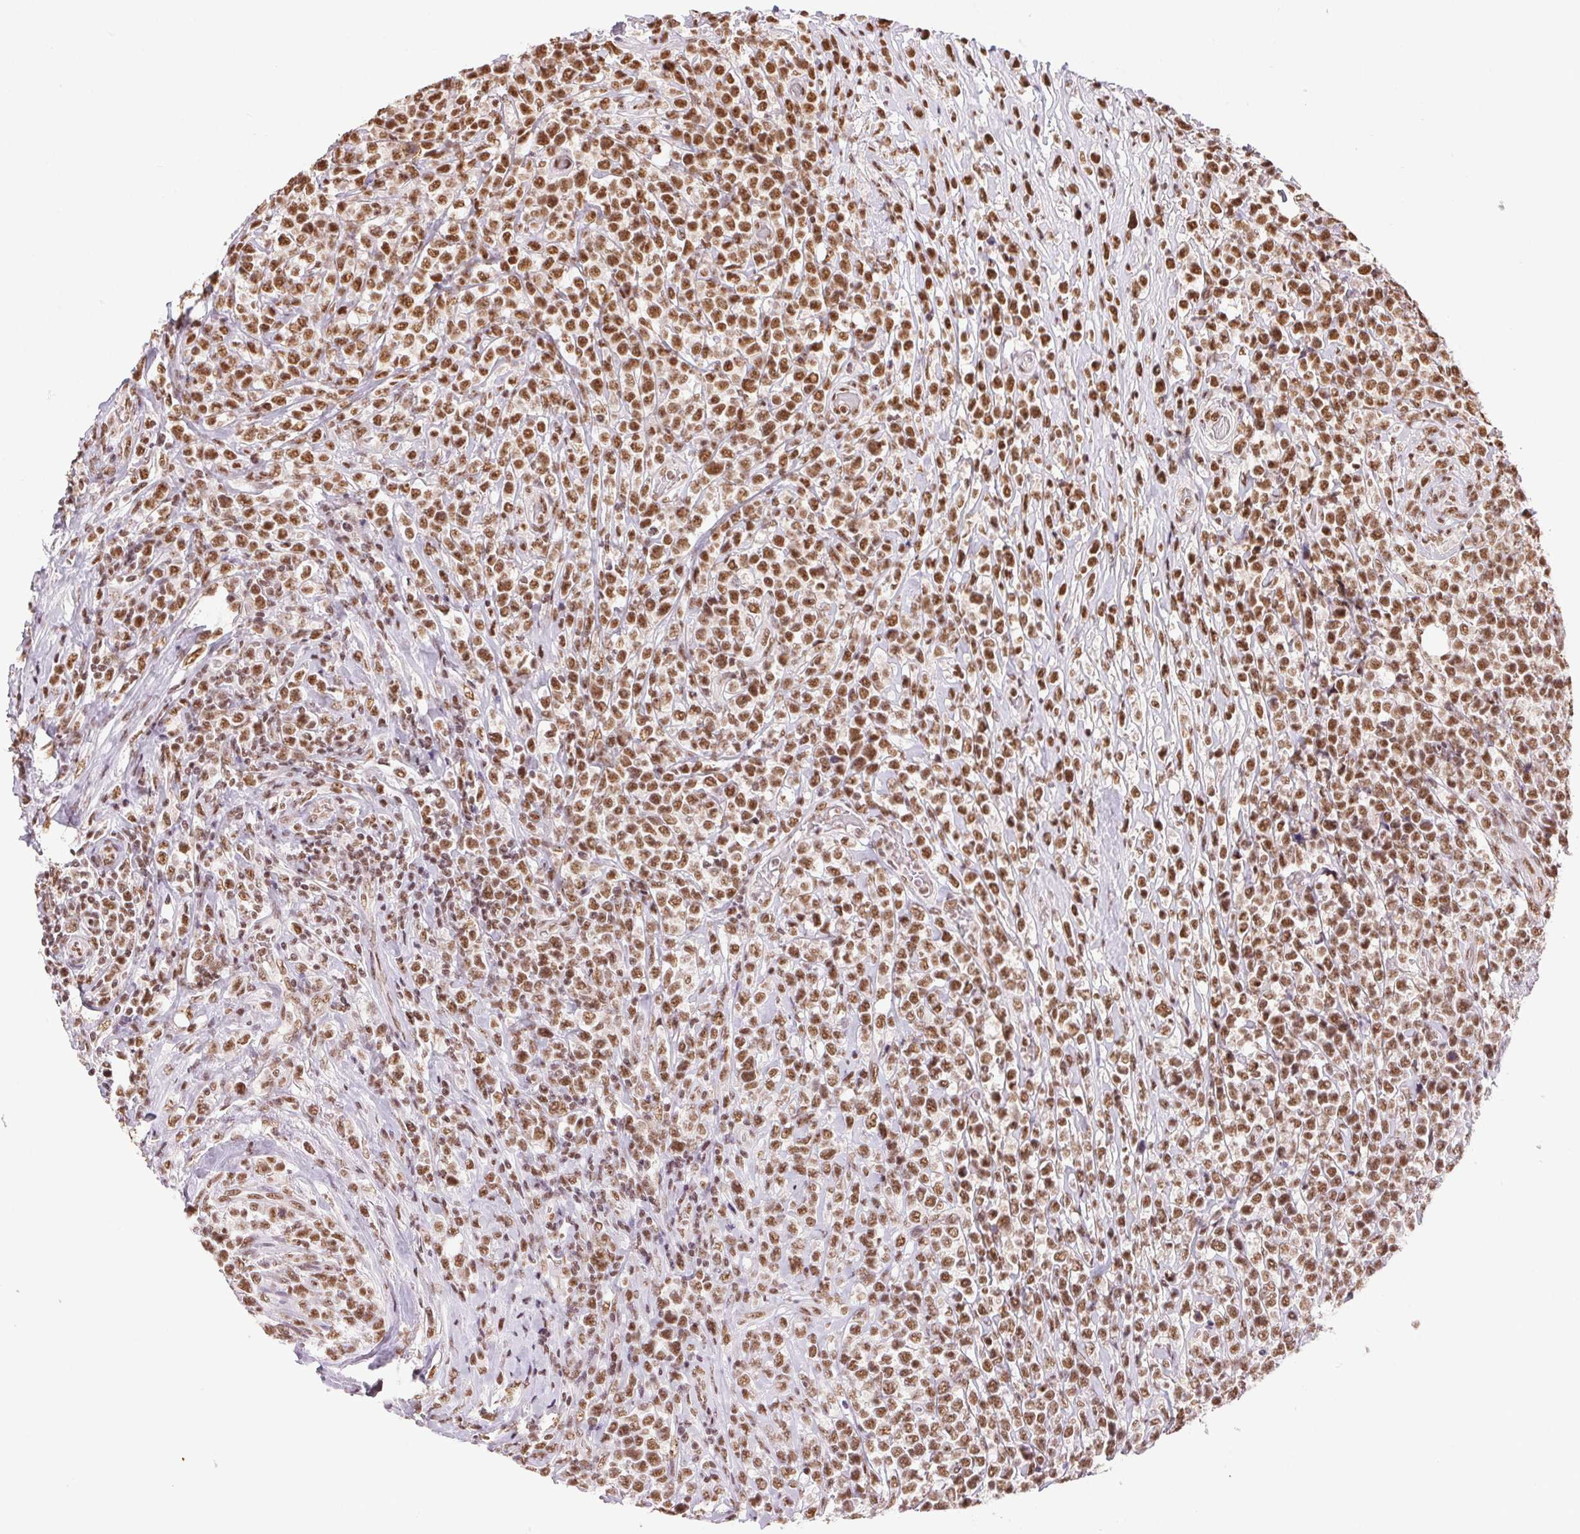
{"staining": {"intensity": "moderate", "quantity": ">75%", "location": "nuclear"}, "tissue": "lymphoma", "cell_type": "Tumor cells", "image_type": "cancer", "snomed": [{"axis": "morphology", "description": "Malignant lymphoma, non-Hodgkin's type, High grade"}, {"axis": "topography", "description": "Soft tissue"}], "caption": "Immunohistochemistry (IHC) of human lymphoma demonstrates medium levels of moderate nuclear expression in approximately >75% of tumor cells.", "gene": "IK", "patient": {"sex": "female", "age": 56}}